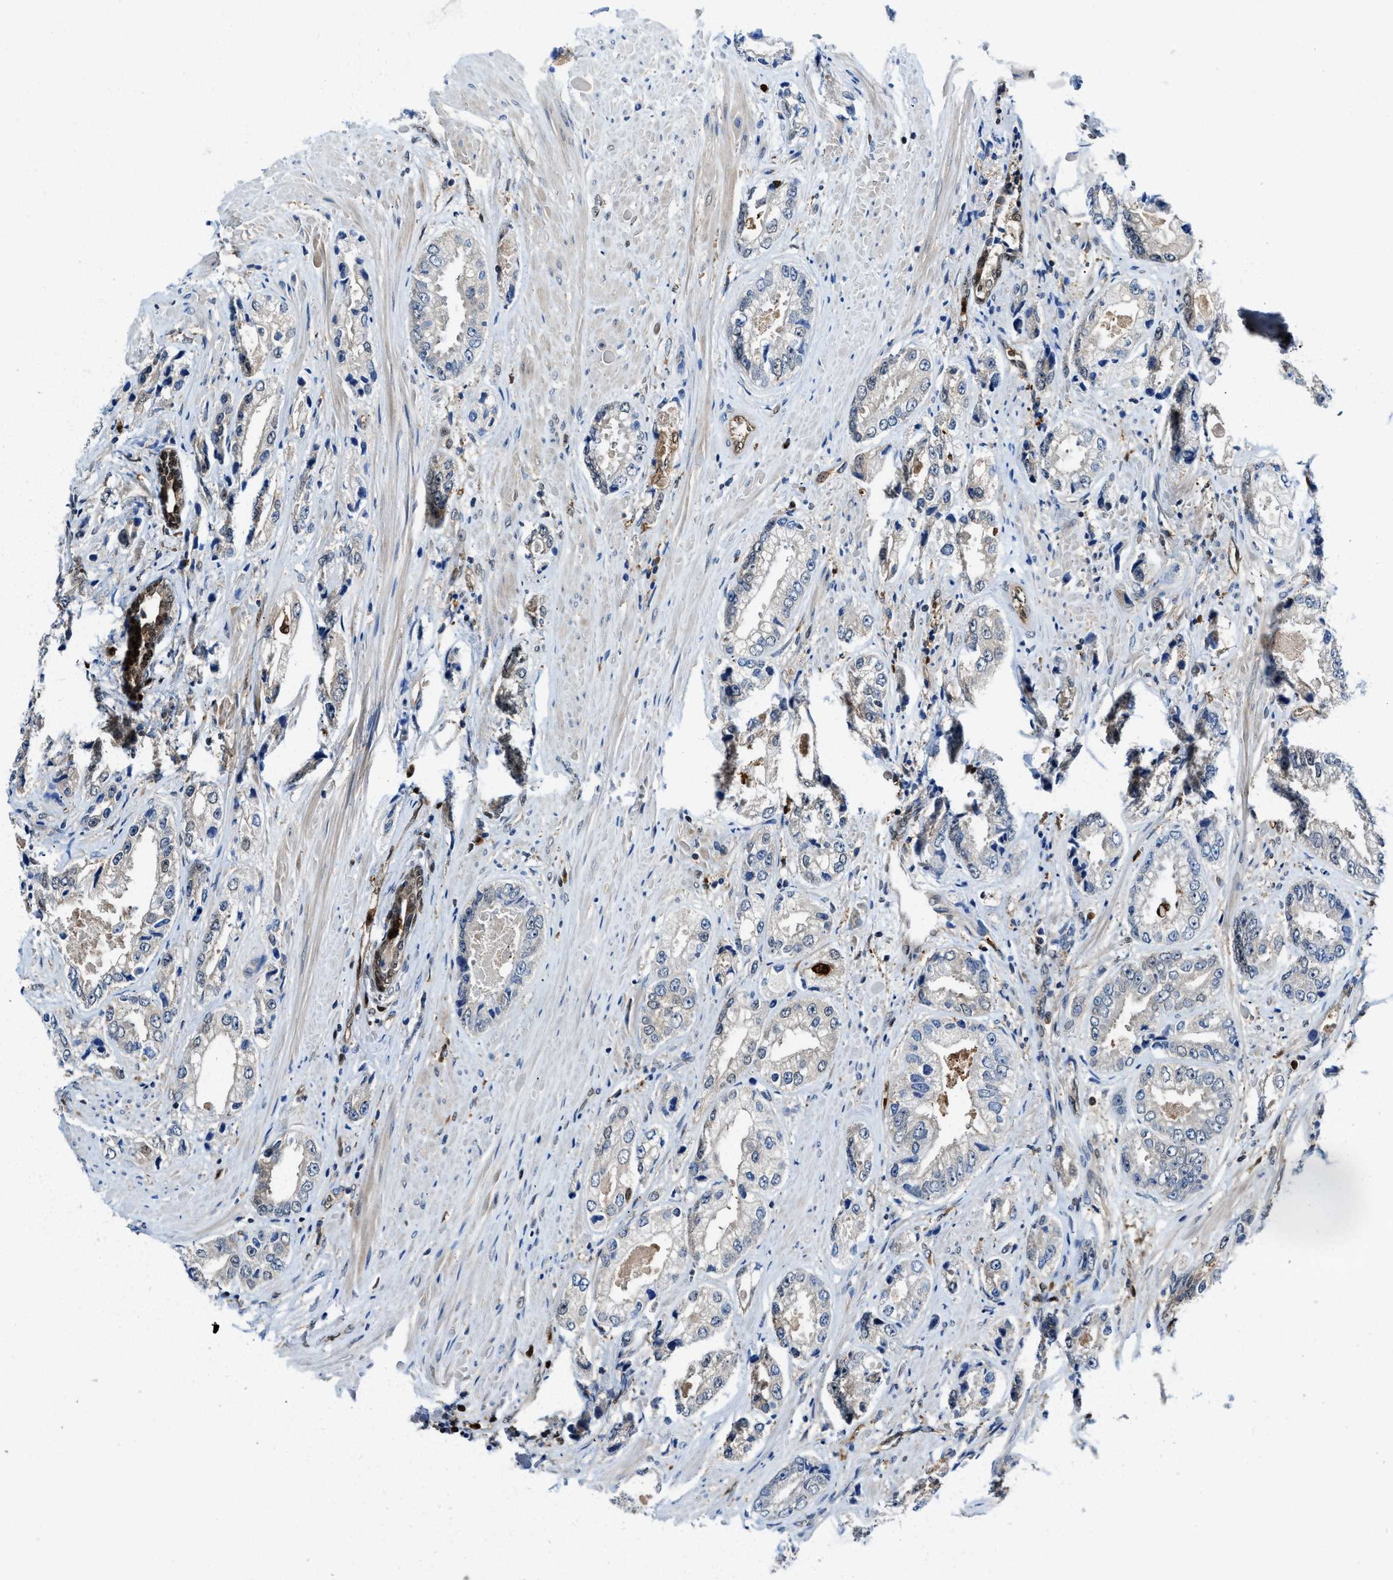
{"staining": {"intensity": "negative", "quantity": "none", "location": "none"}, "tissue": "prostate cancer", "cell_type": "Tumor cells", "image_type": "cancer", "snomed": [{"axis": "morphology", "description": "Adenocarcinoma, High grade"}, {"axis": "topography", "description": "Prostate"}], "caption": "Tumor cells are negative for brown protein staining in prostate cancer.", "gene": "LTA4H", "patient": {"sex": "male", "age": 61}}